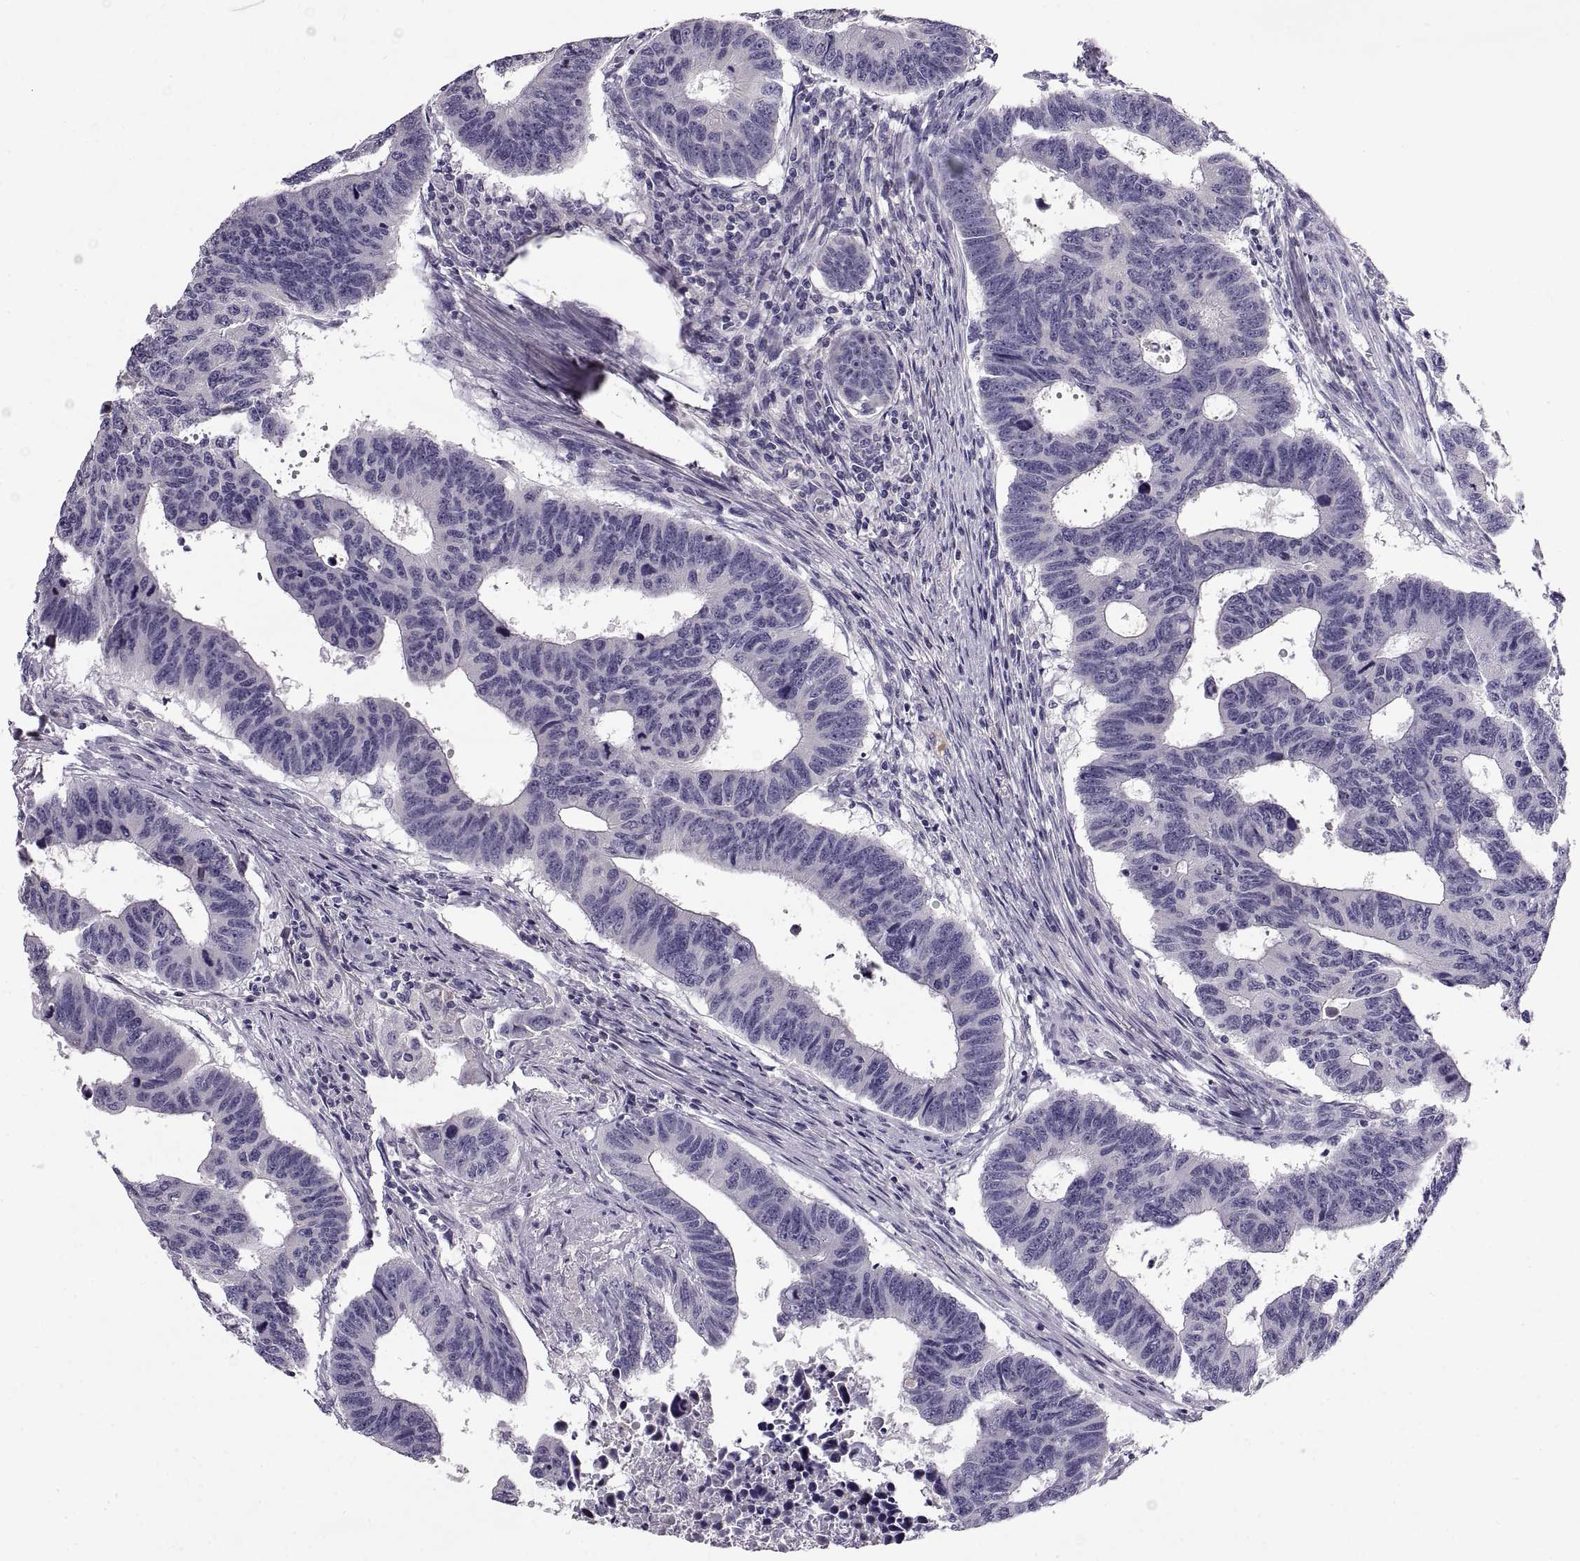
{"staining": {"intensity": "negative", "quantity": "none", "location": "none"}, "tissue": "colorectal cancer", "cell_type": "Tumor cells", "image_type": "cancer", "snomed": [{"axis": "morphology", "description": "Adenocarcinoma, NOS"}, {"axis": "topography", "description": "Rectum"}], "caption": "Immunohistochemistry histopathology image of neoplastic tissue: colorectal adenocarcinoma stained with DAB (3,3'-diaminobenzidine) reveals no significant protein staining in tumor cells.", "gene": "ADAM32", "patient": {"sex": "female", "age": 85}}